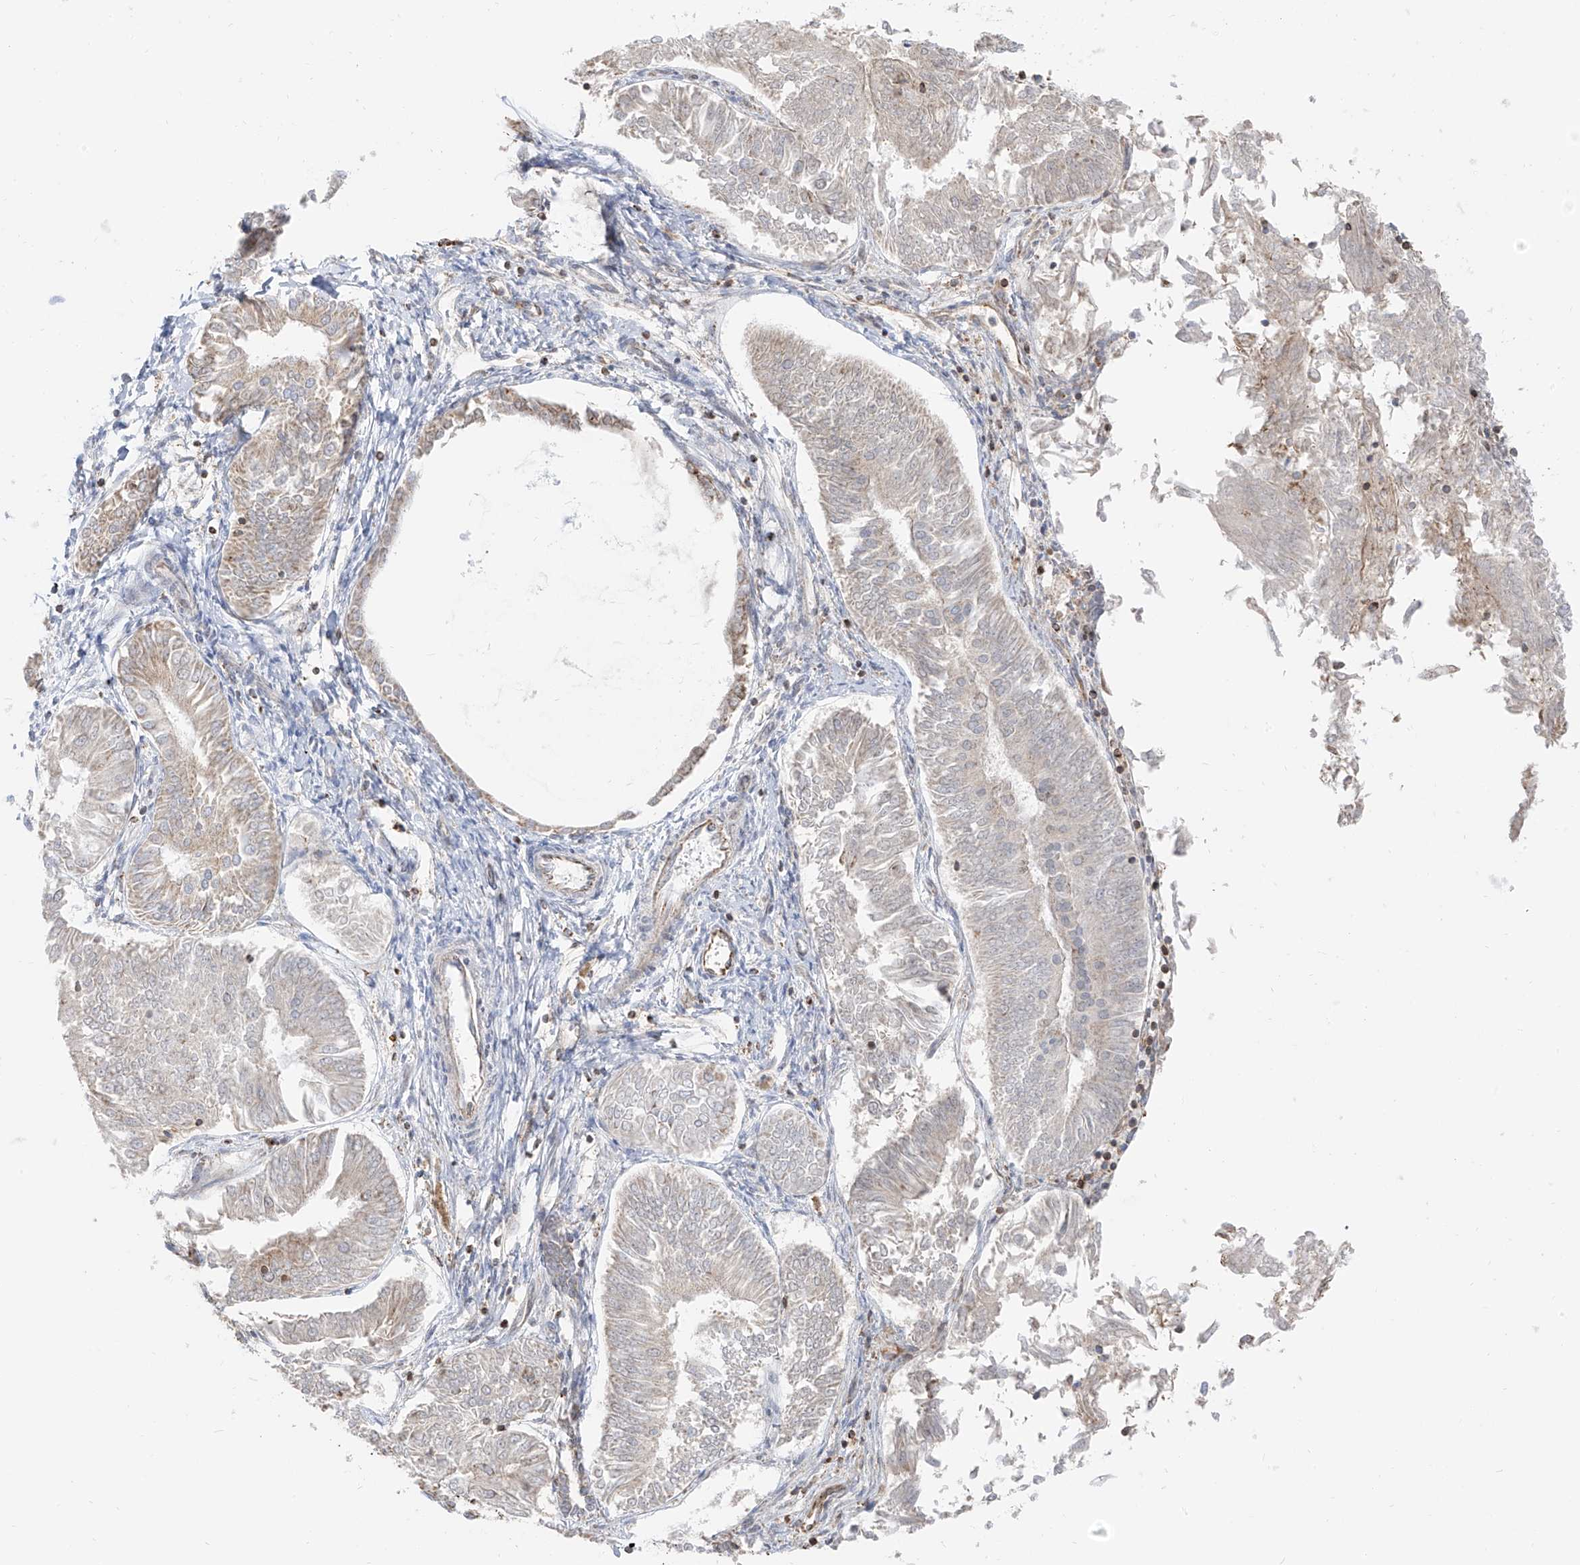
{"staining": {"intensity": "negative", "quantity": "none", "location": "none"}, "tissue": "endometrial cancer", "cell_type": "Tumor cells", "image_type": "cancer", "snomed": [{"axis": "morphology", "description": "Adenocarcinoma, NOS"}, {"axis": "topography", "description": "Endometrium"}], "caption": "A histopathology image of adenocarcinoma (endometrial) stained for a protein displays no brown staining in tumor cells. (DAB (3,3'-diaminobenzidine) immunohistochemistry (IHC) with hematoxylin counter stain).", "gene": "ETHE1", "patient": {"sex": "female", "age": 58}}